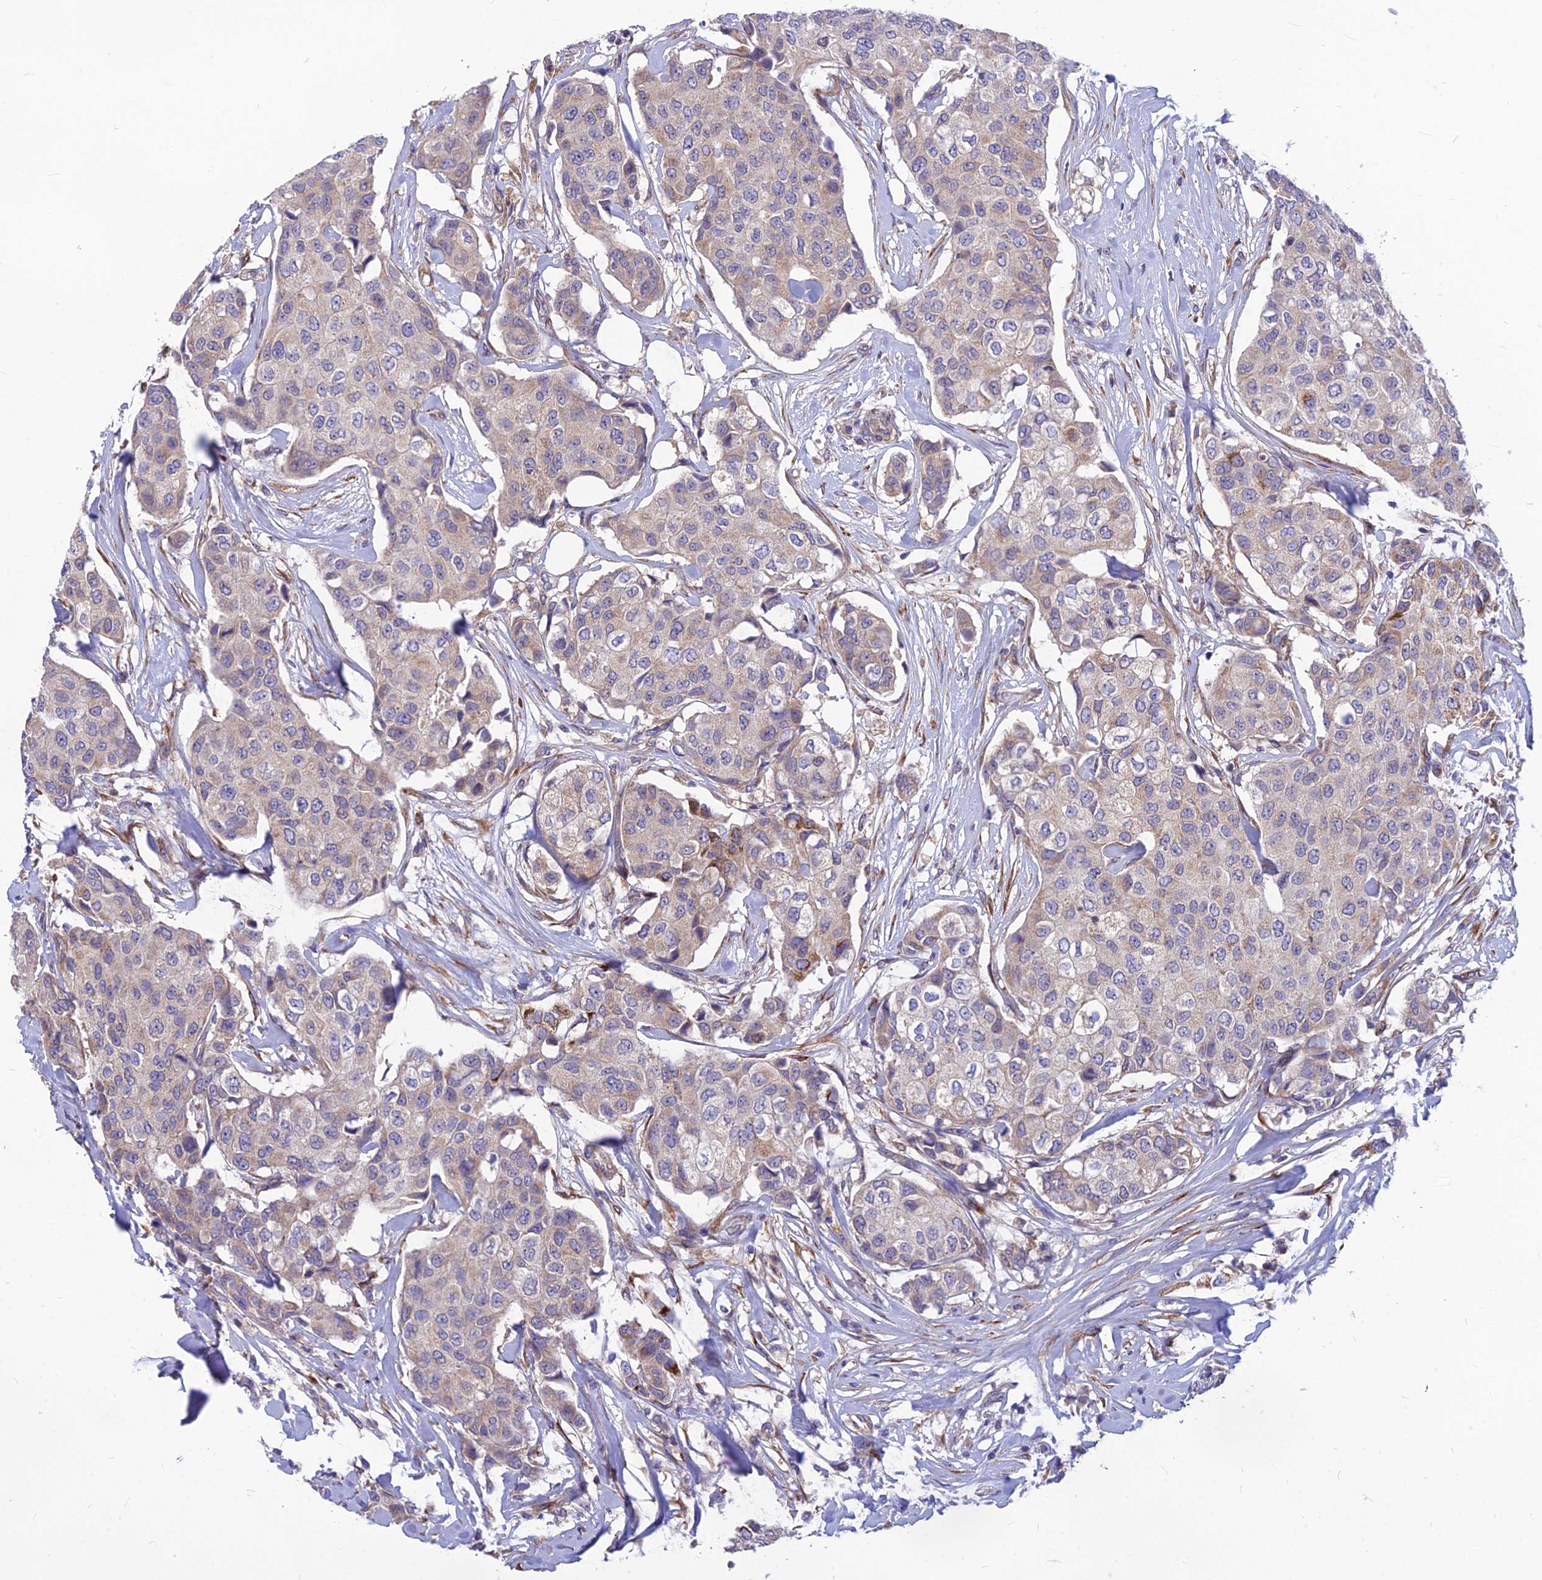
{"staining": {"intensity": "weak", "quantity": "<25%", "location": "cytoplasmic/membranous"}, "tissue": "breast cancer", "cell_type": "Tumor cells", "image_type": "cancer", "snomed": [{"axis": "morphology", "description": "Duct carcinoma"}, {"axis": "topography", "description": "Breast"}], "caption": "Infiltrating ductal carcinoma (breast) was stained to show a protein in brown. There is no significant staining in tumor cells.", "gene": "PTCD2", "patient": {"sex": "female", "age": 80}}